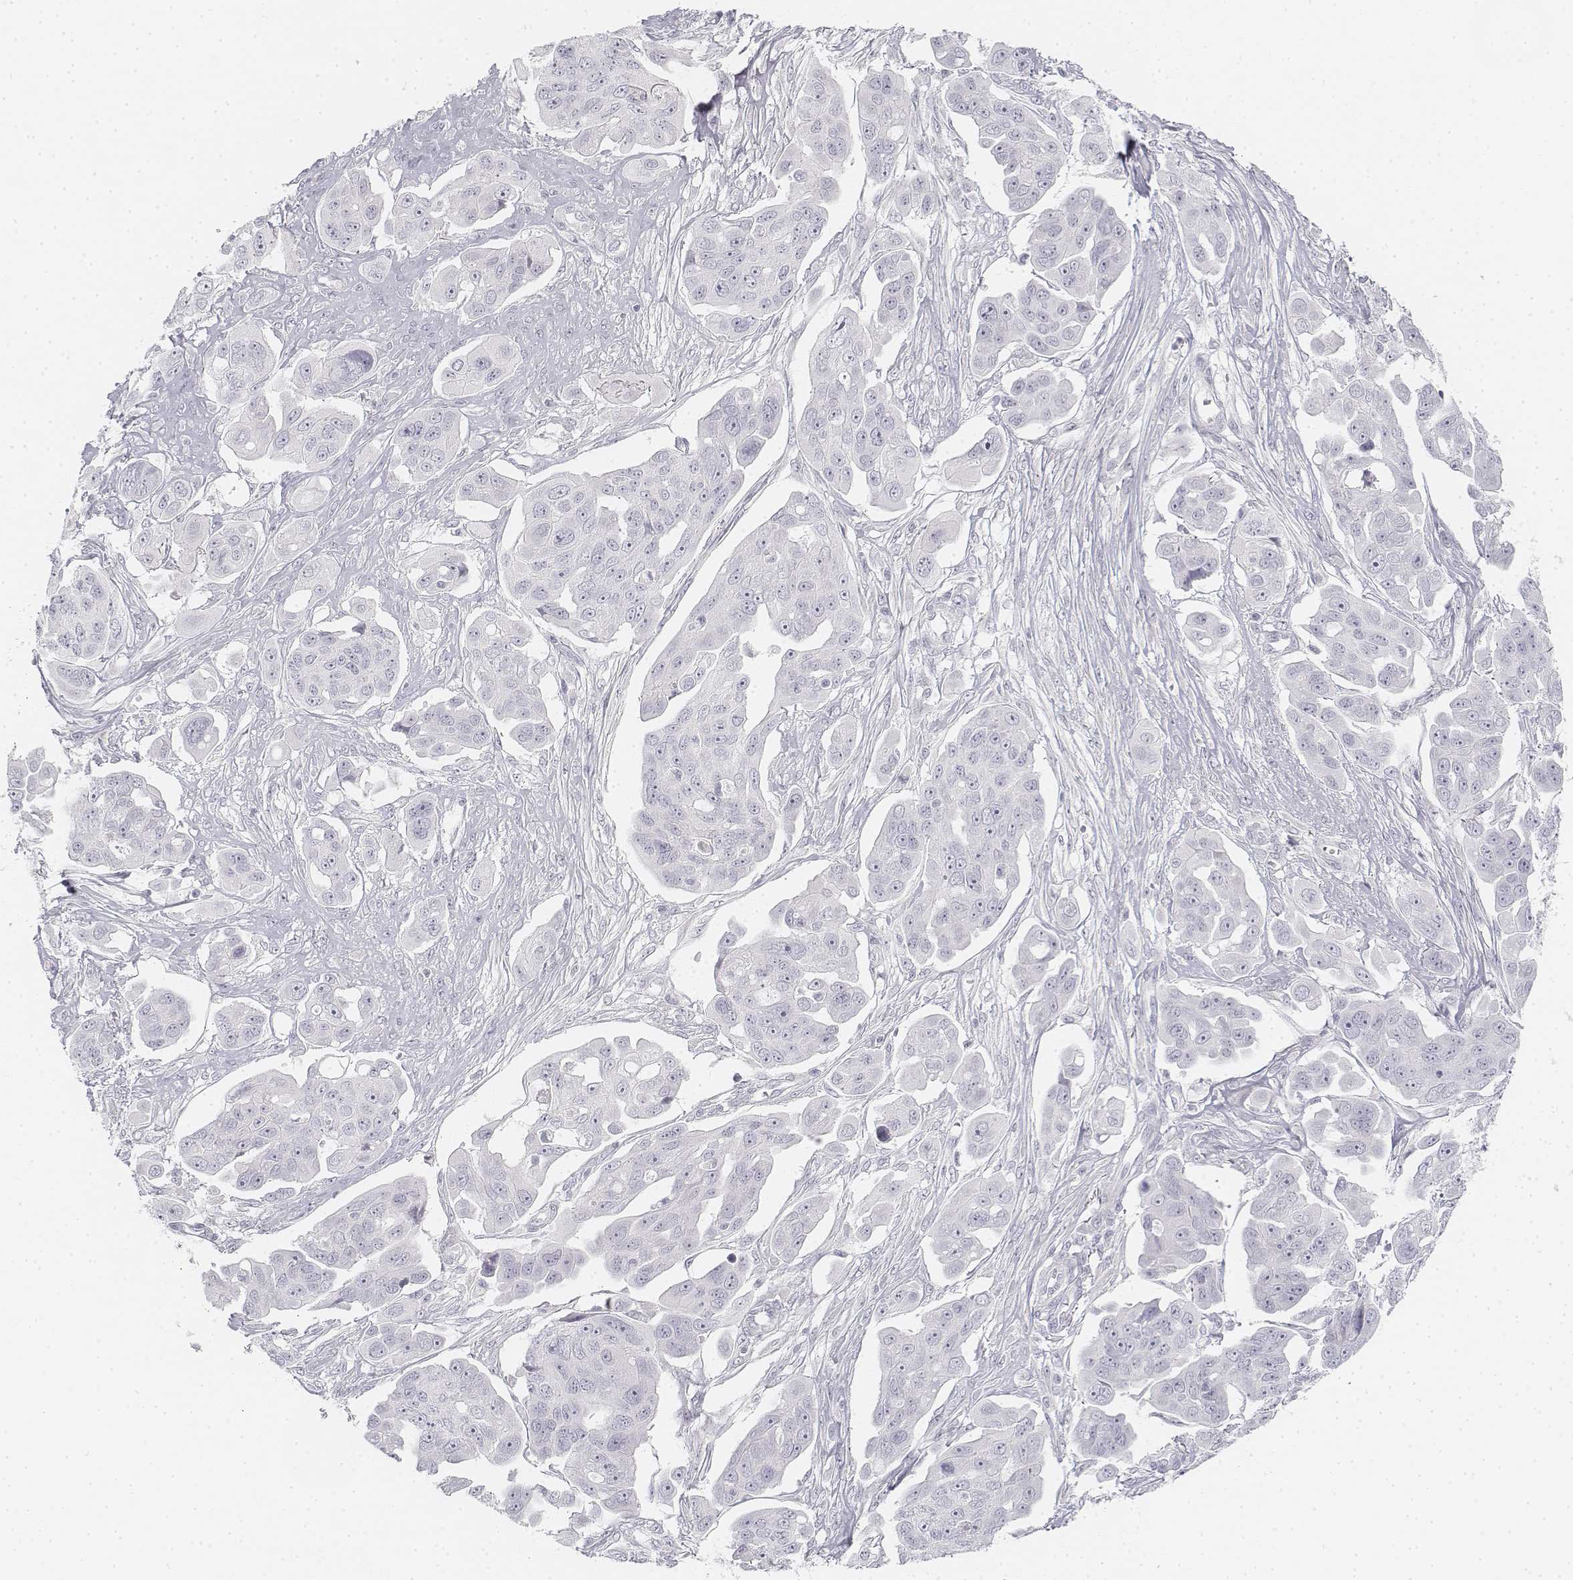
{"staining": {"intensity": "negative", "quantity": "none", "location": "none"}, "tissue": "ovarian cancer", "cell_type": "Tumor cells", "image_type": "cancer", "snomed": [{"axis": "morphology", "description": "Carcinoma, endometroid"}, {"axis": "topography", "description": "Ovary"}], "caption": "Immunohistochemistry (IHC) micrograph of ovarian cancer stained for a protein (brown), which shows no staining in tumor cells.", "gene": "KRT25", "patient": {"sex": "female", "age": 70}}